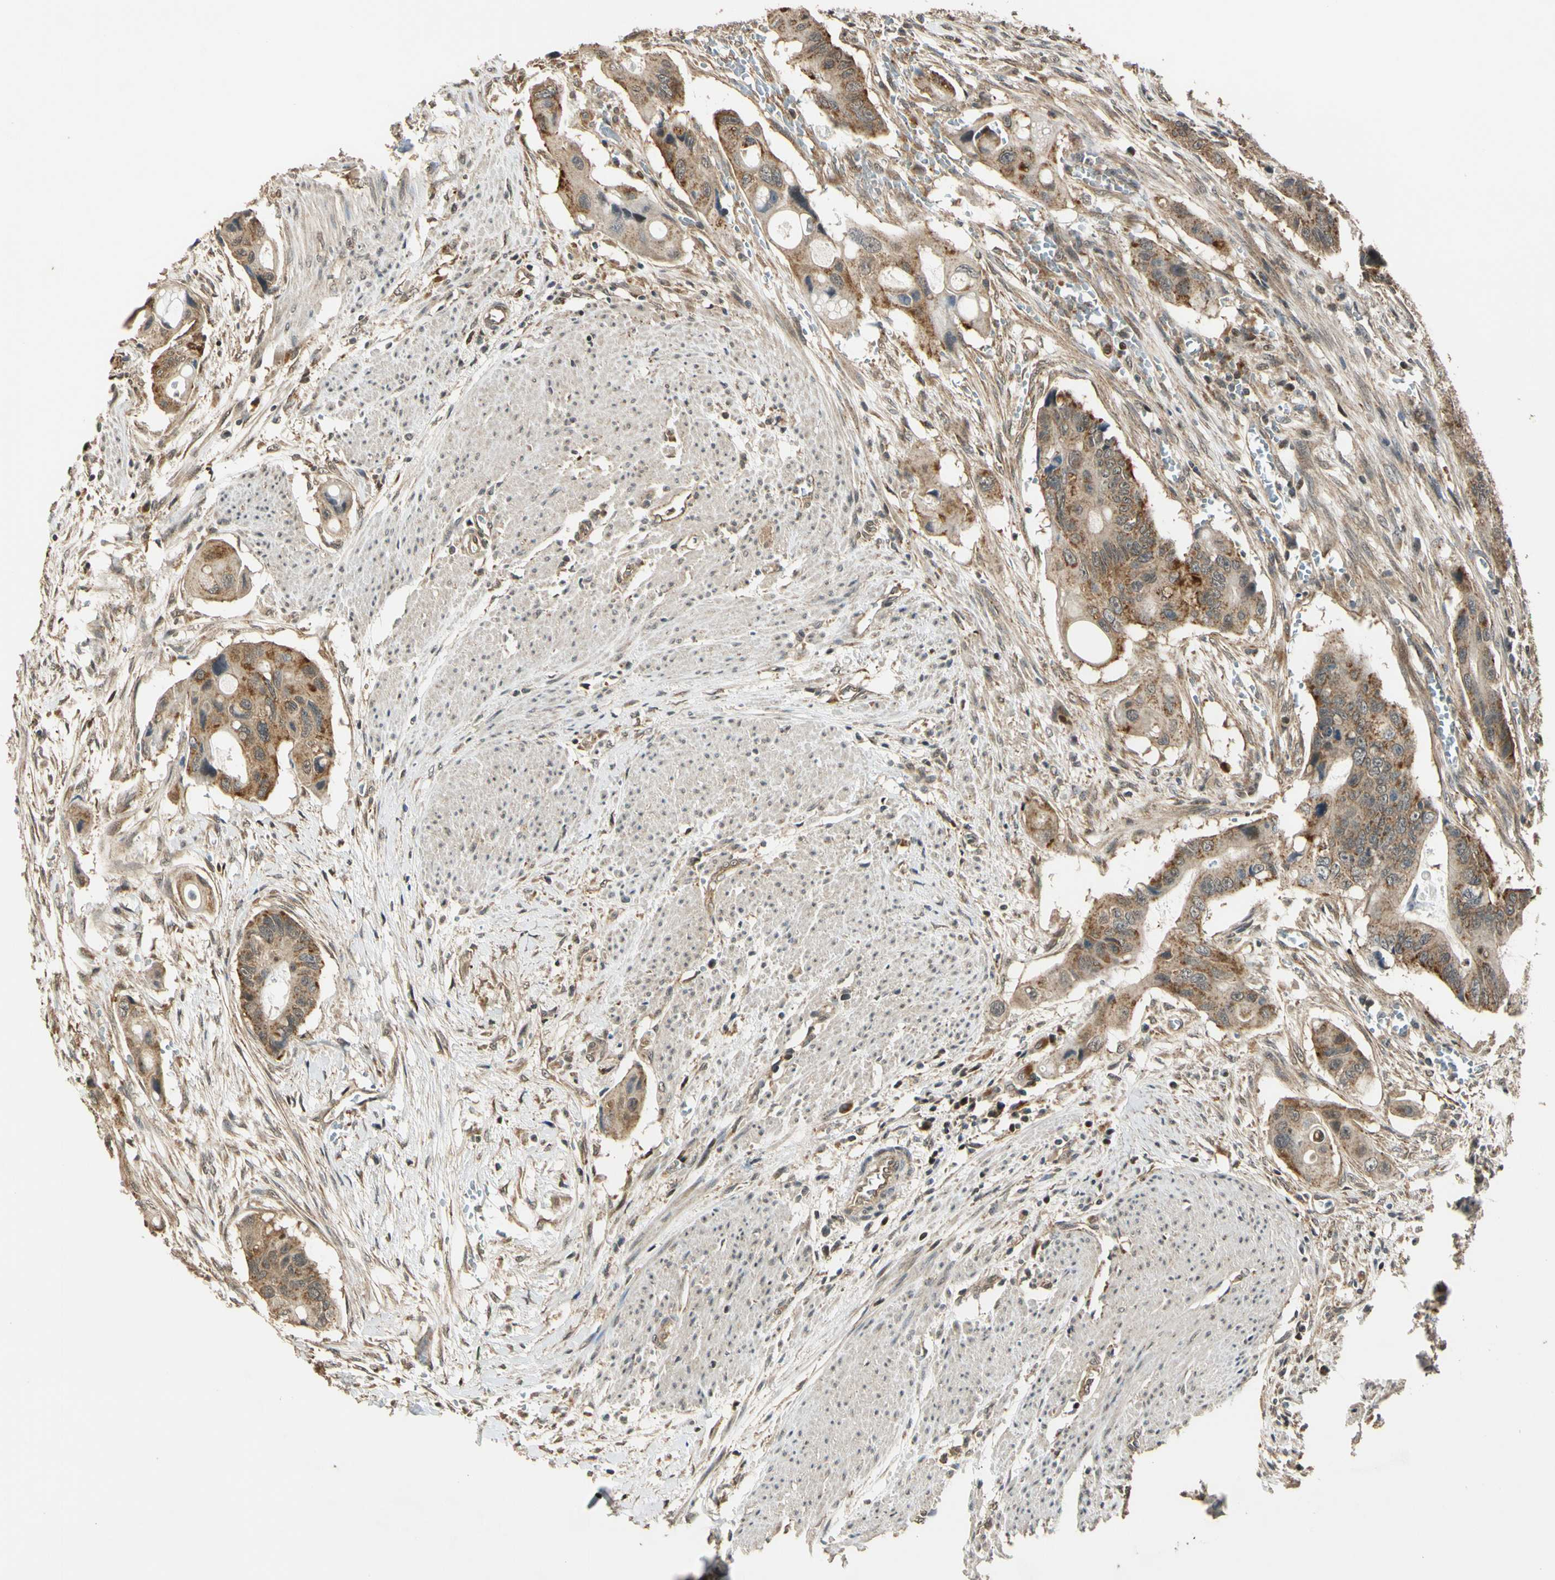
{"staining": {"intensity": "moderate", "quantity": ">75%", "location": "cytoplasmic/membranous"}, "tissue": "colorectal cancer", "cell_type": "Tumor cells", "image_type": "cancer", "snomed": [{"axis": "morphology", "description": "Adenocarcinoma, NOS"}, {"axis": "topography", "description": "Colon"}], "caption": "This image reveals immunohistochemistry staining of human colorectal cancer (adenocarcinoma), with medium moderate cytoplasmic/membranous expression in about >75% of tumor cells.", "gene": "LAMTOR1", "patient": {"sex": "female", "age": 57}}